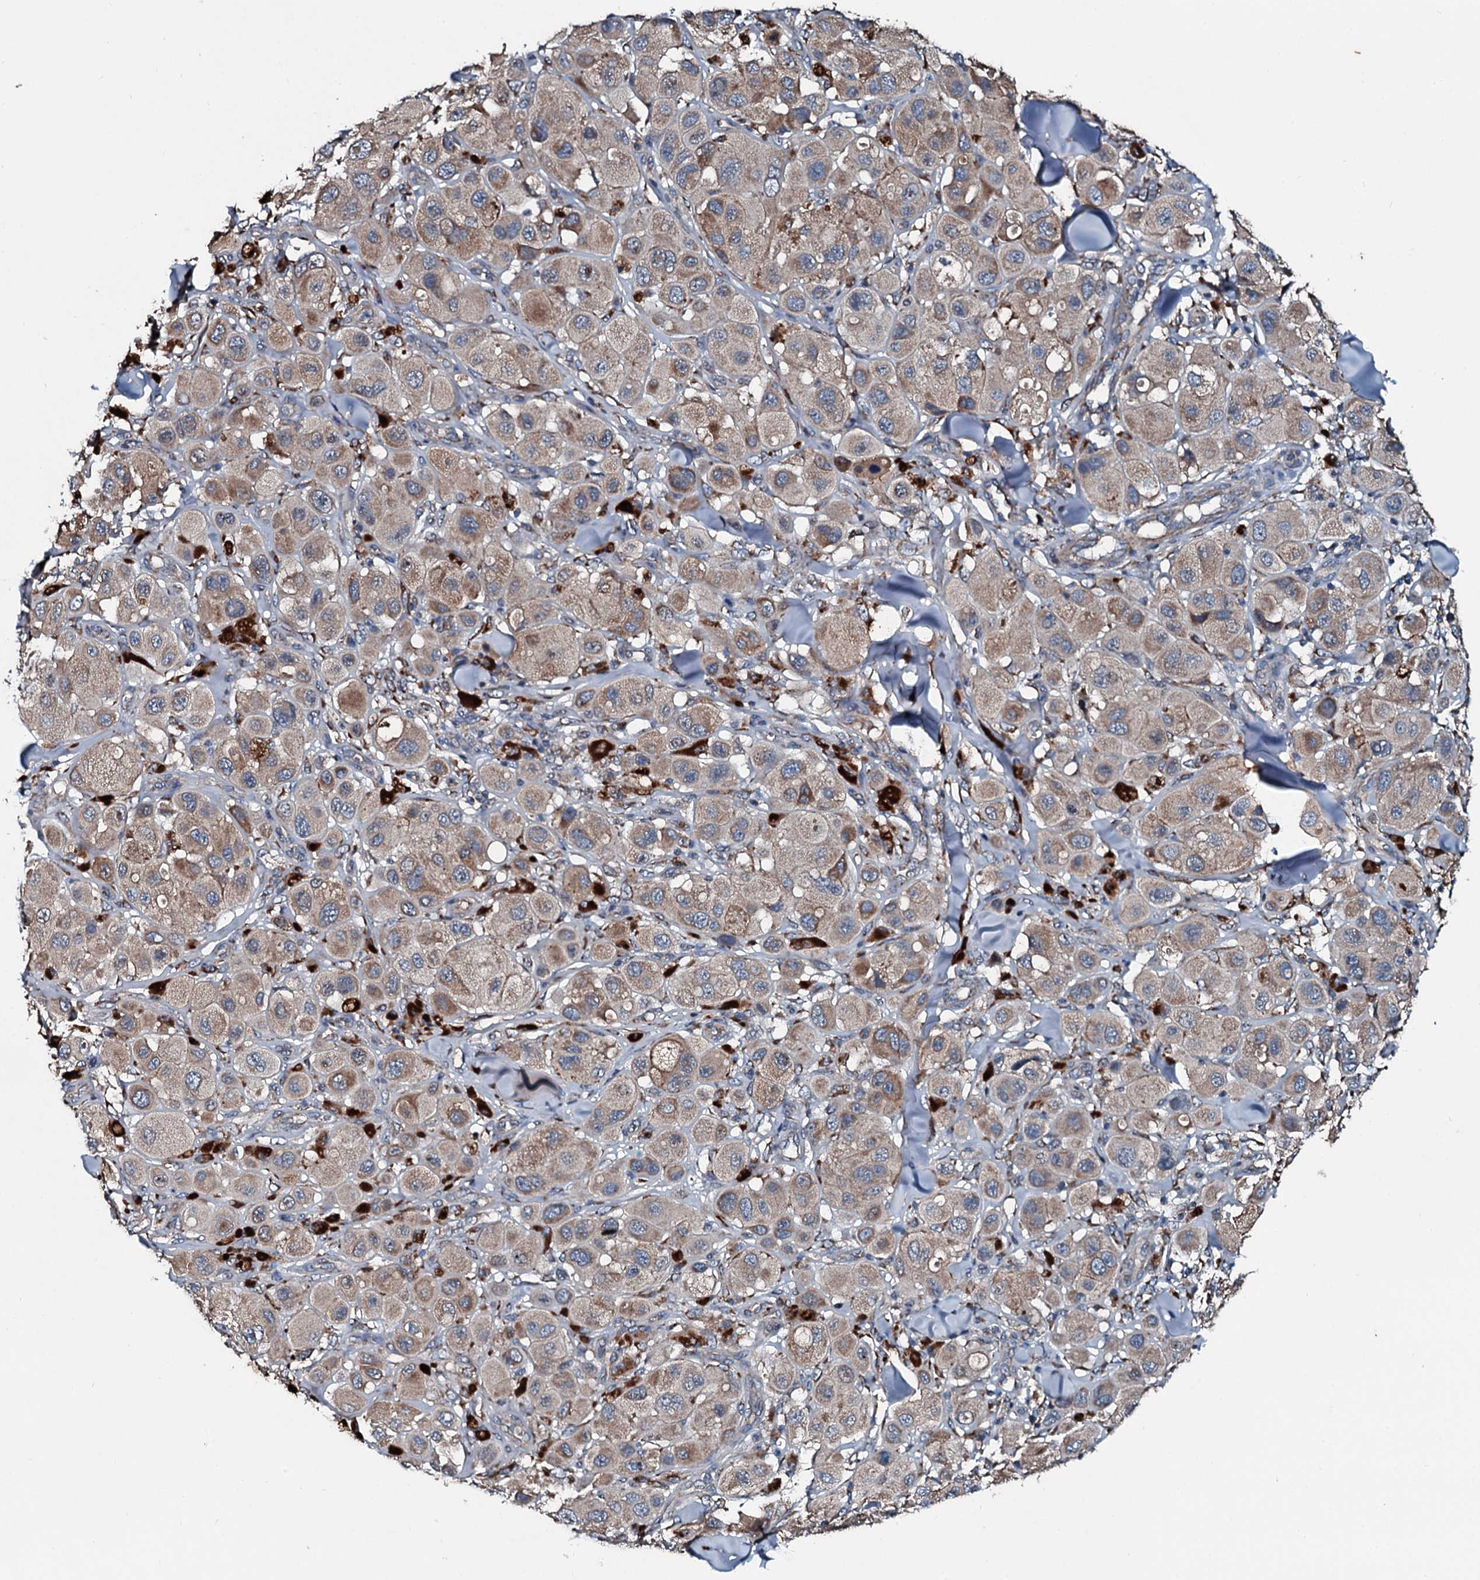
{"staining": {"intensity": "weak", "quantity": ">75%", "location": "cytoplasmic/membranous"}, "tissue": "melanoma", "cell_type": "Tumor cells", "image_type": "cancer", "snomed": [{"axis": "morphology", "description": "Malignant melanoma, Metastatic site"}, {"axis": "topography", "description": "Skin"}], "caption": "Tumor cells display low levels of weak cytoplasmic/membranous staining in approximately >75% of cells in human melanoma. (Stains: DAB (3,3'-diaminobenzidine) in brown, nuclei in blue, Microscopy: brightfield microscopy at high magnification).", "gene": "ACSS3", "patient": {"sex": "male", "age": 41}}